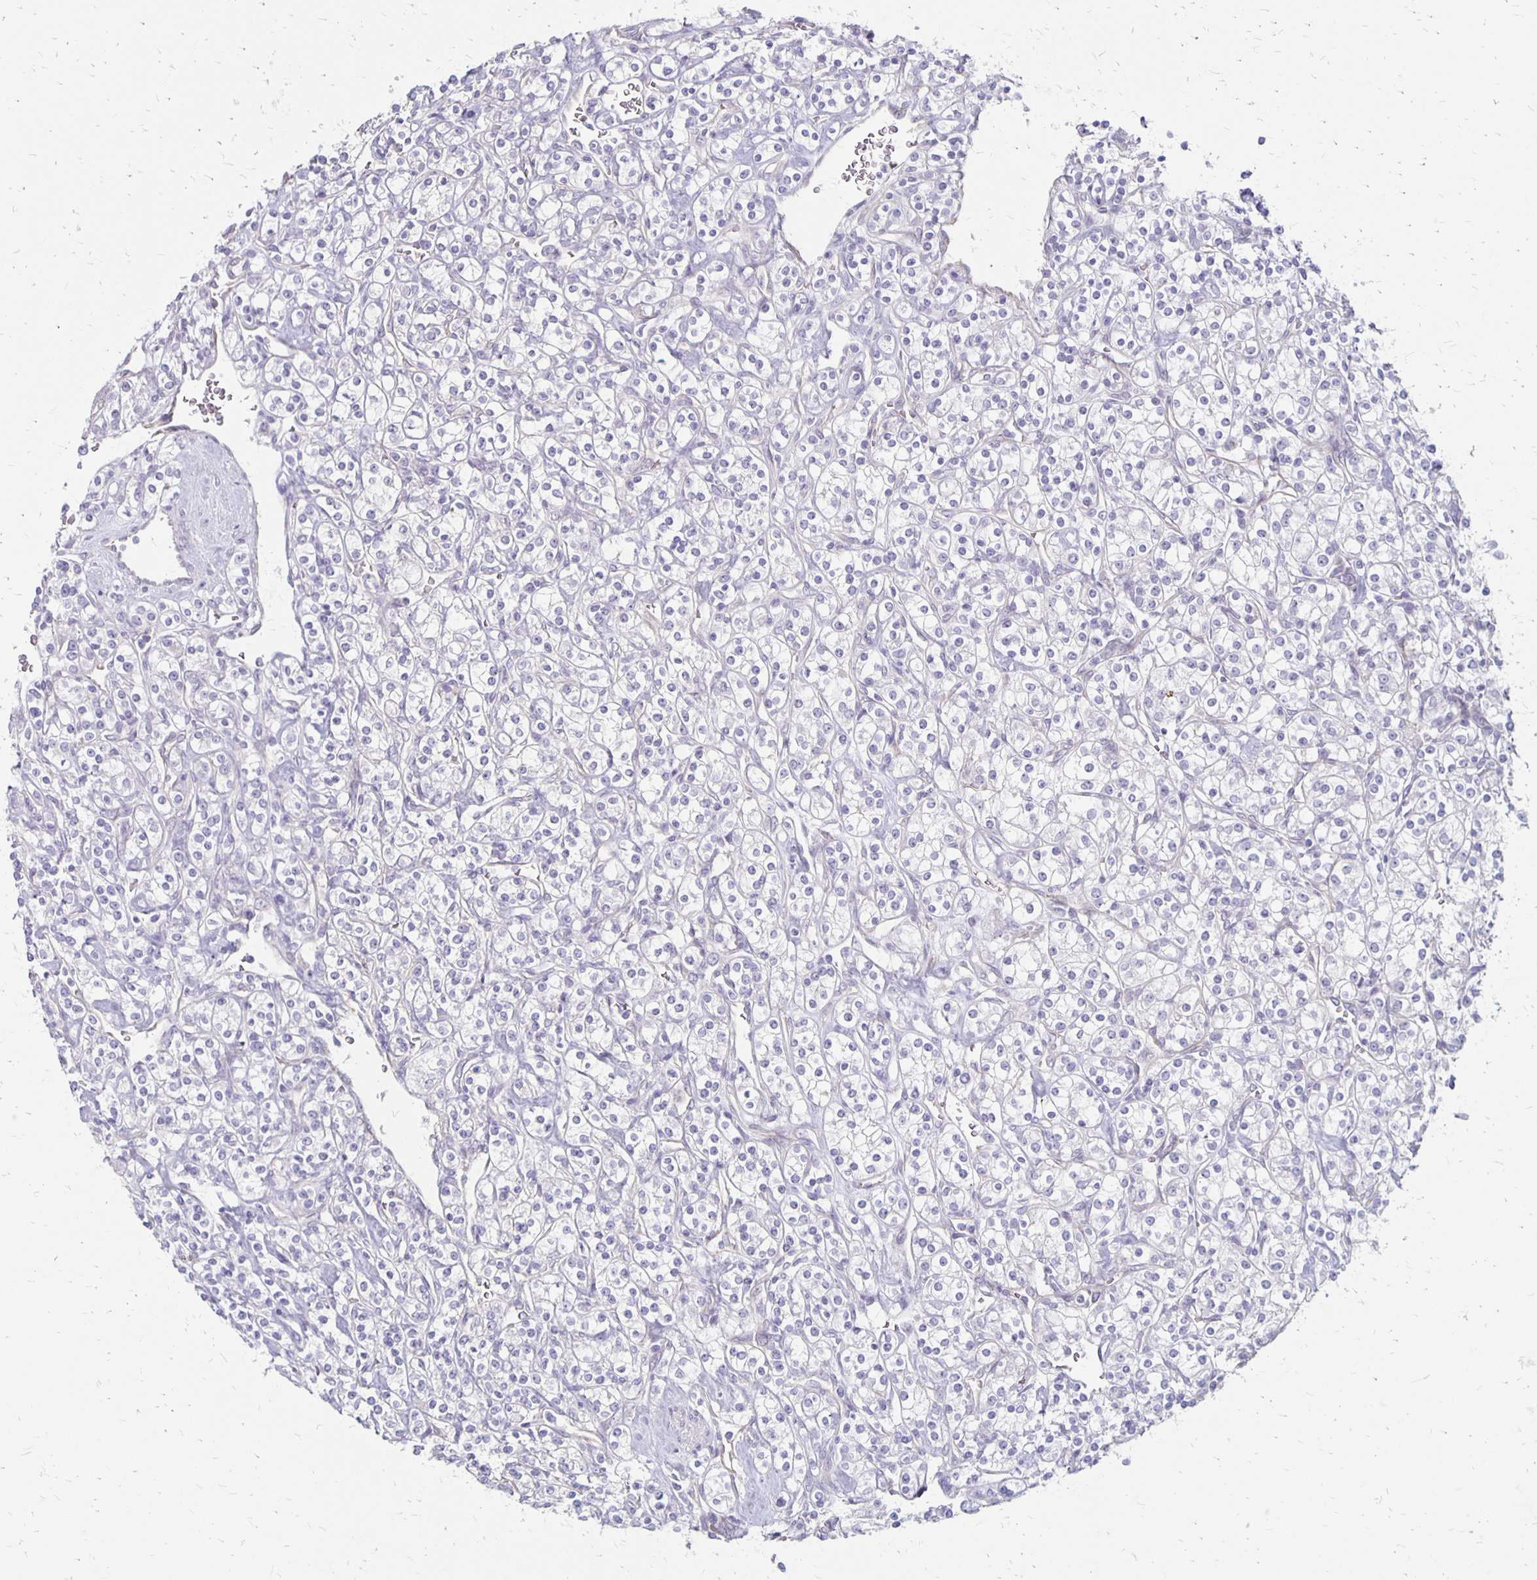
{"staining": {"intensity": "negative", "quantity": "none", "location": "none"}, "tissue": "renal cancer", "cell_type": "Tumor cells", "image_type": "cancer", "snomed": [{"axis": "morphology", "description": "Adenocarcinoma, NOS"}, {"axis": "topography", "description": "Kidney"}], "caption": "There is no significant staining in tumor cells of adenocarcinoma (renal).", "gene": "HOMER1", "patient": {"sex": "male", "age": 77}}